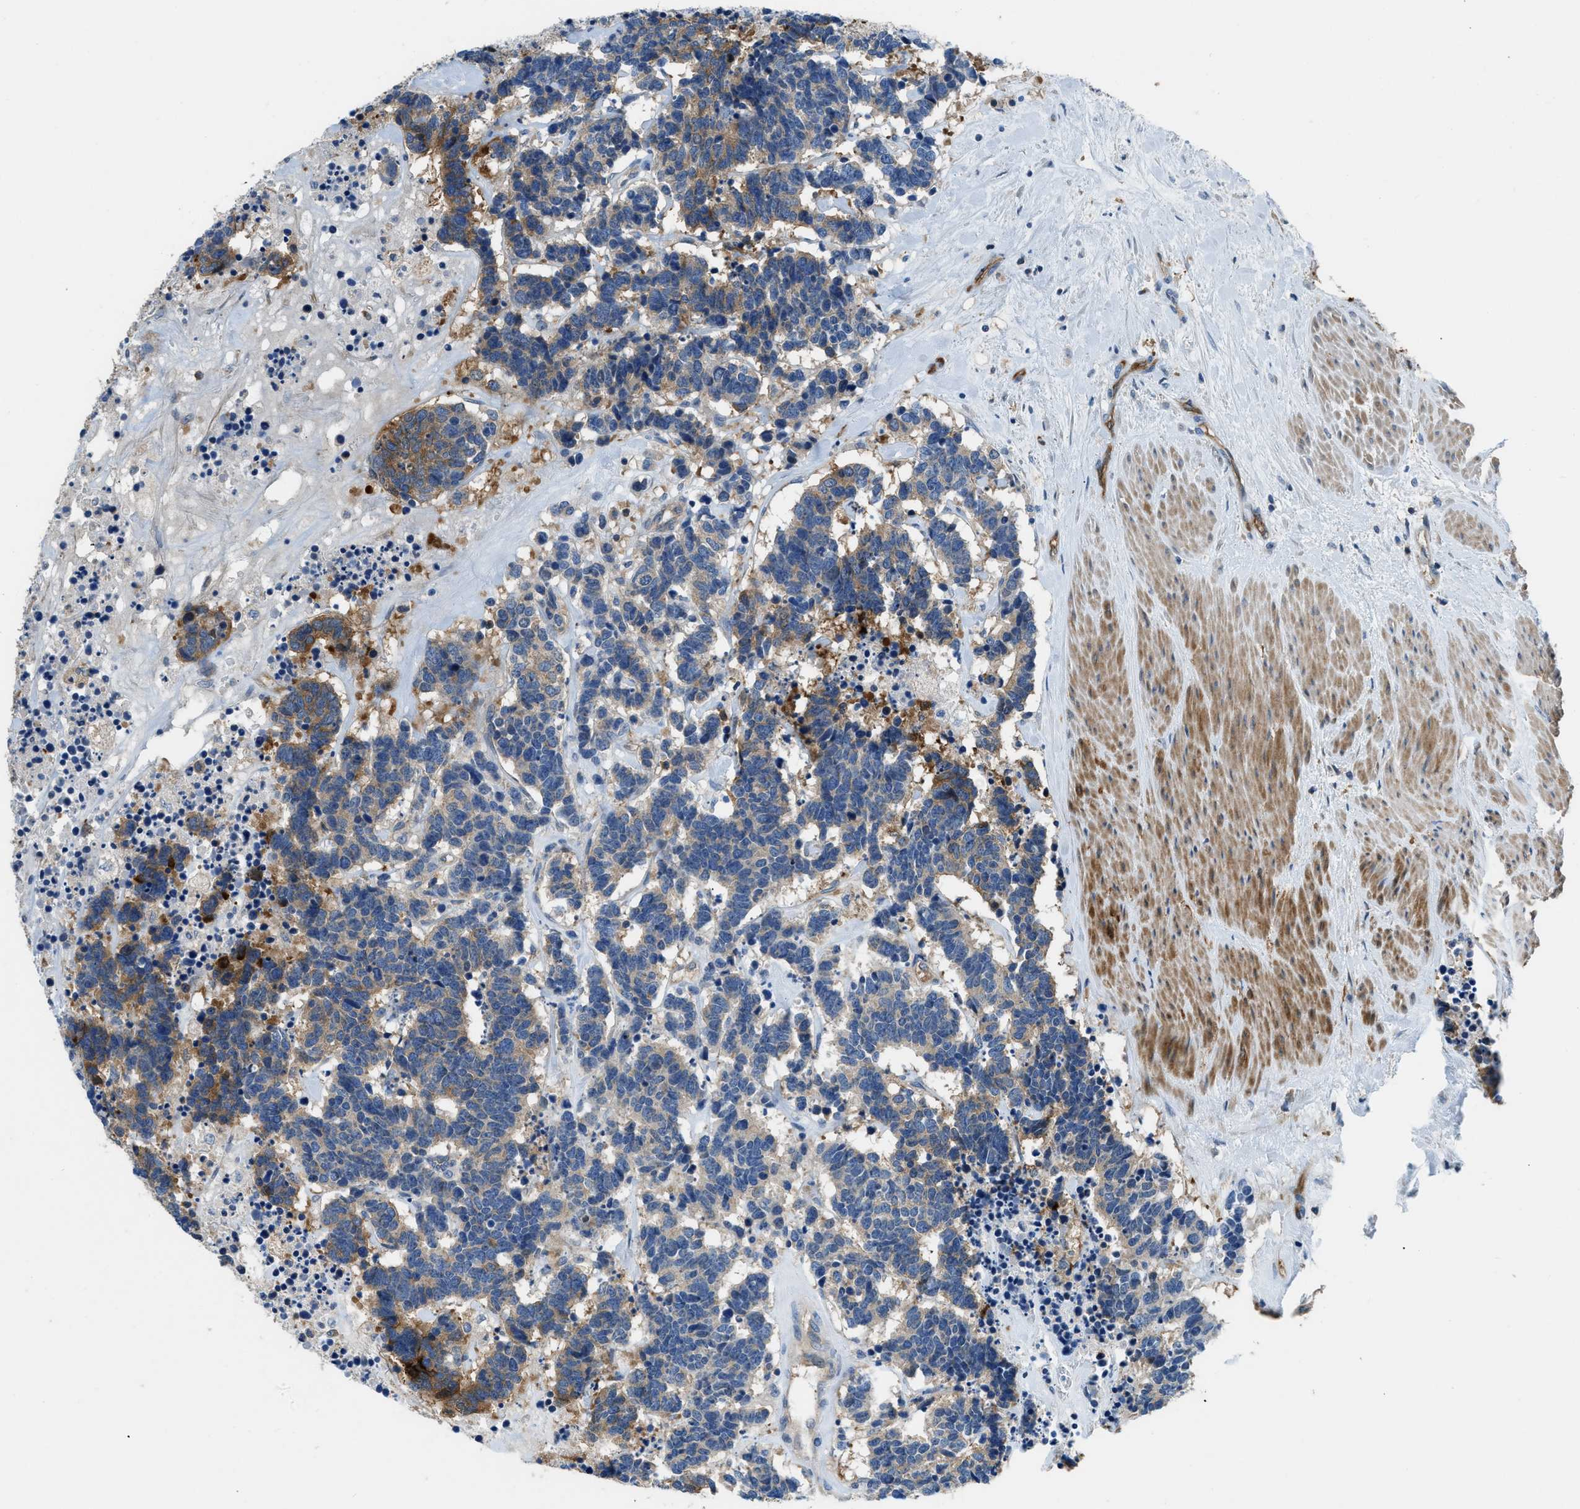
{"staining": {"intensity": "moderate", "quantity": "<25%", "location": "cytoplasmic/membranous"}, "tissue": "carcinoid", "cell_type": "Tumor cells", "image_type": "cancer", "snomed": [{"axis": "morphology", "description": "Carcinoma, NOS"}, {"axis": "morphology", "description": "Carcinoid, malignant, NOS"}, {"axis": "topography", "description": "Urinary bladder"}], "caption": "A low amount of moderate cytoplasmic/membranous staining is seen in about <25% of tumor cells in carcinoid tissue. The staining was performed using DAB (3,3'-diaminobenzidine), with brown indicating positive protein expression. Nuclei are stained blue with hematoxylin.", "gene": "PFKP", "patient": {"sex": "male", "age": 57}}